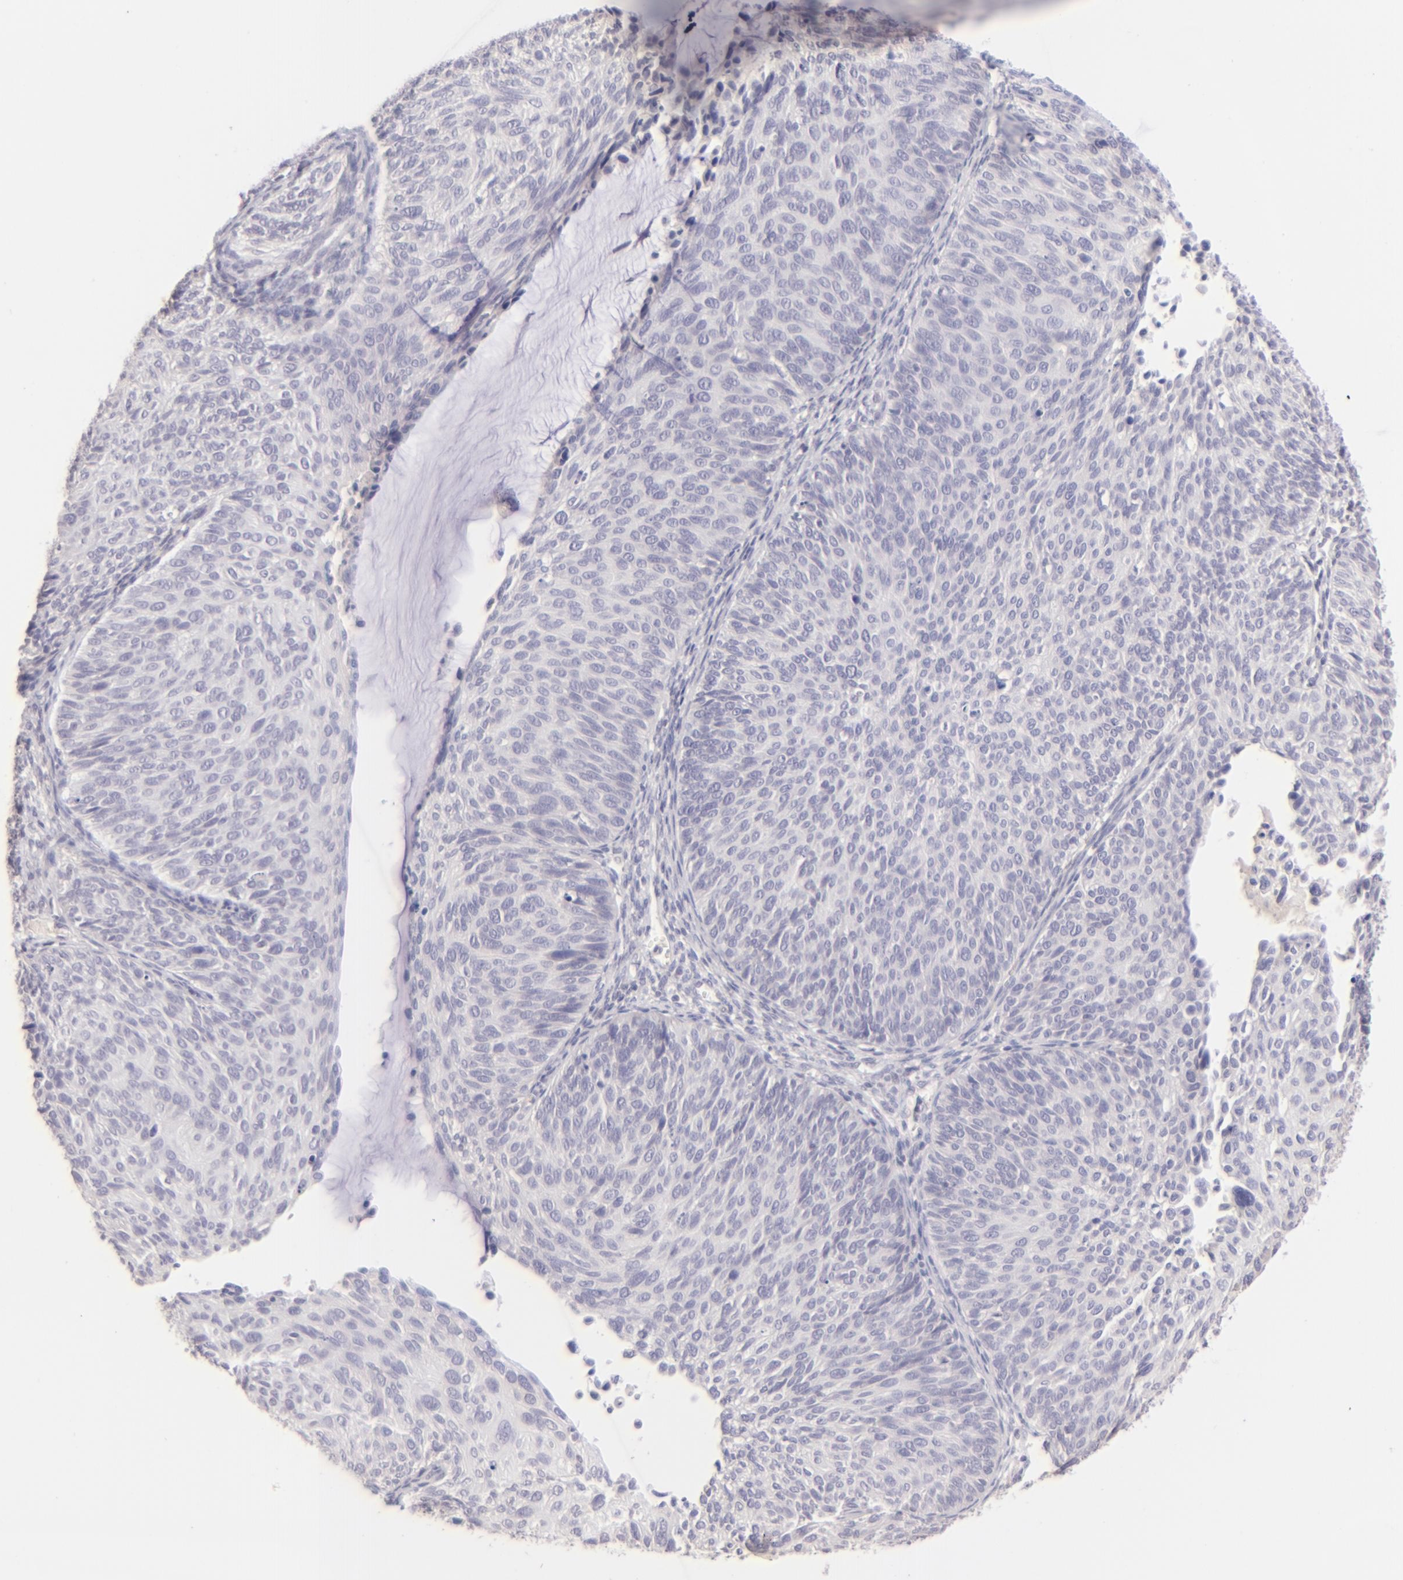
{"staining": {"intensity": "negative", "quantity": "none", "location": "none"}, "tissue": "cervical cancer", "cell_type": "Tumor cells", "image_type": "cancer", "snomed": [{"axis": "morphology", "description": "Squamous cell carcinoma, NOS"}, {"axis": "topography", "description": "Cervix"}], "caption": "A high-resolution photomicrograph shows IHC staining of cervical cancer (squamous cell carcinoma), which exhibits no significant positivity in tumor cells.", "gene": "MAGEA1", "patient": {"sex": "female", "age": 36}}